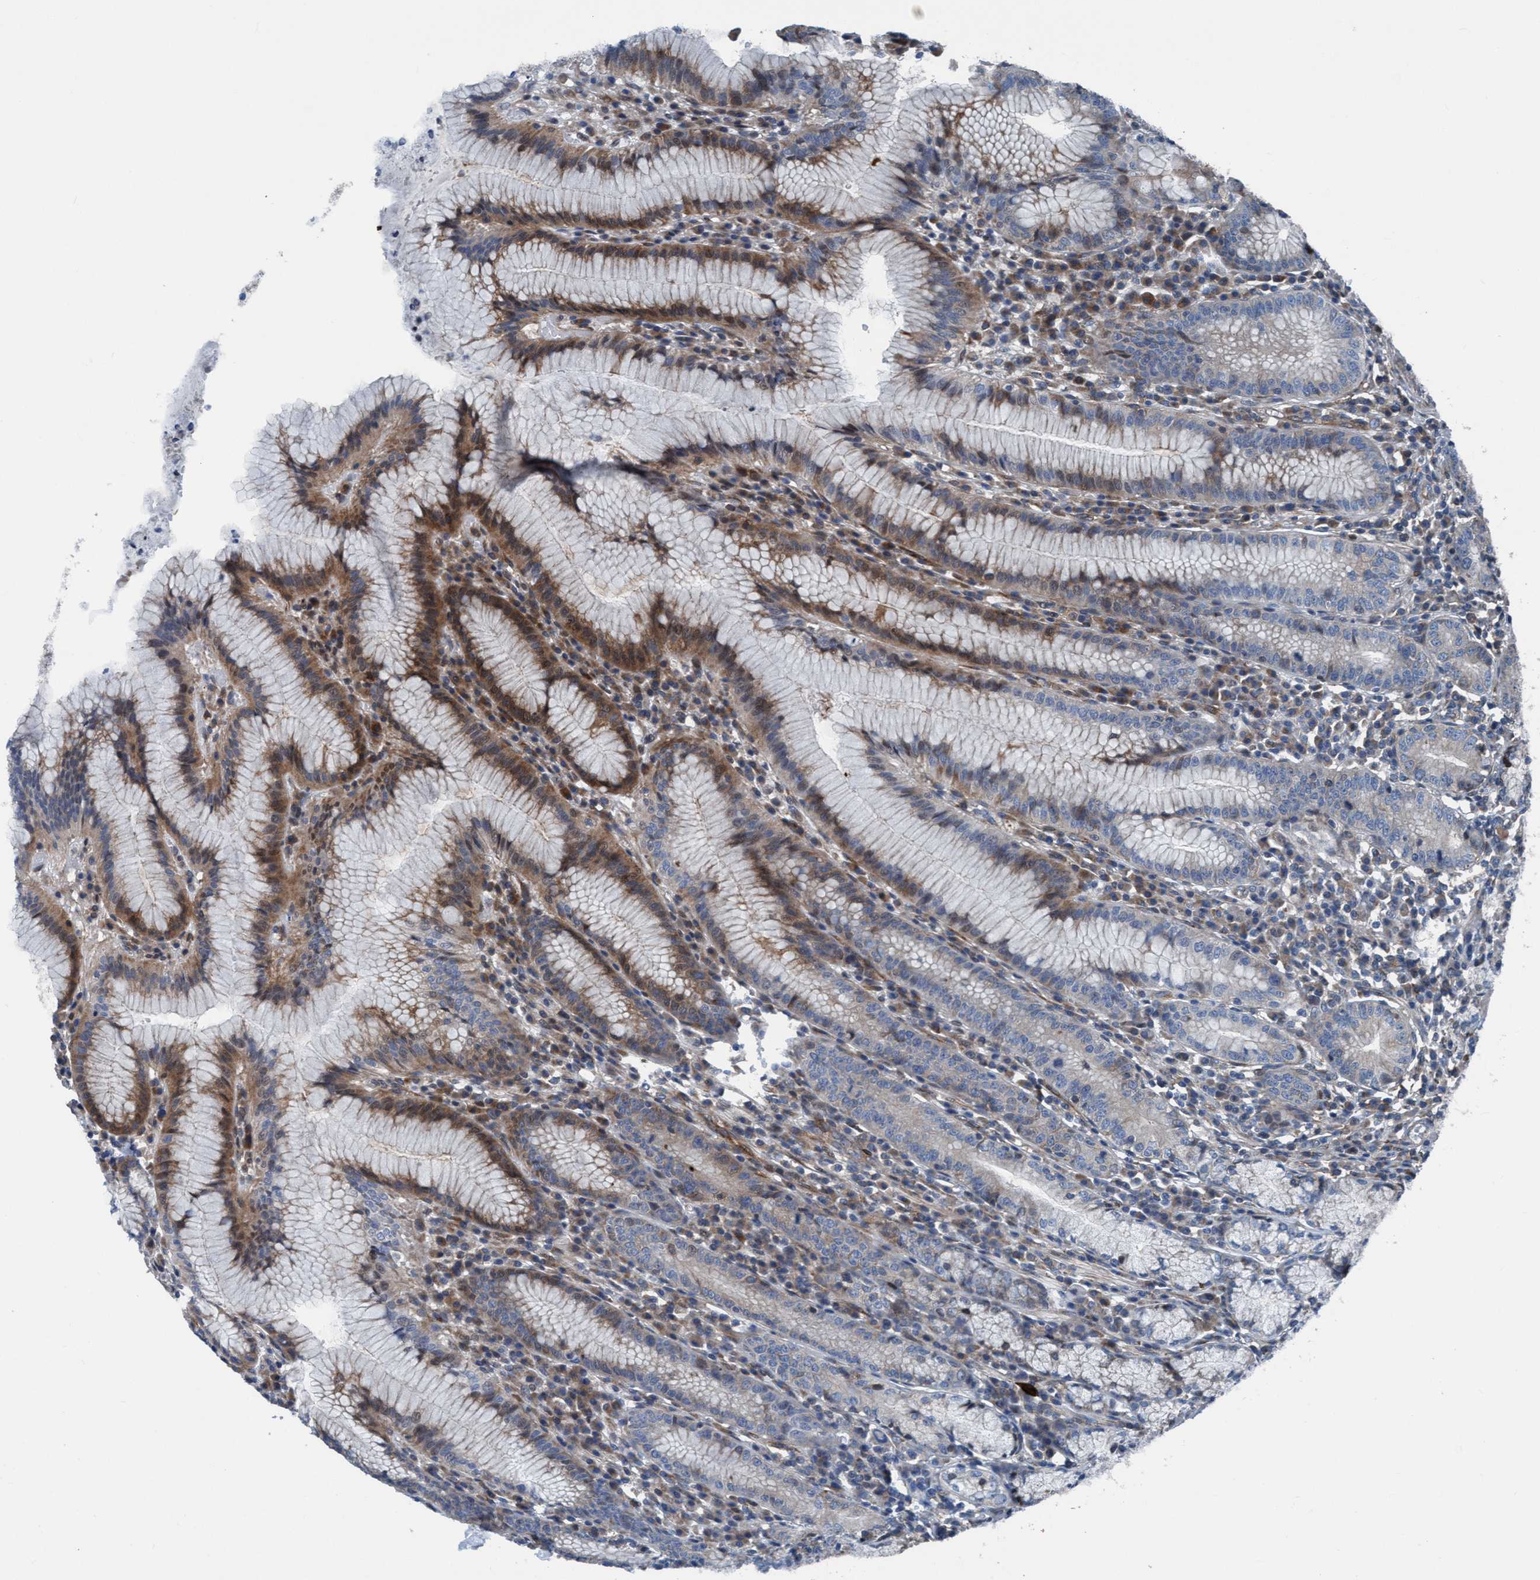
{"staining": {"intensity": "moderate", "quantity": "25%-75%", "location": "cytoplasmic/membranous,nuclear"}, "tissue": "stomach", "cell_type": "Glandular cells", "image_type": "normal", "snomed": [{"axis": "morphology", "description": "Normal tissue, NOS"}, {"axis": "topography", "description": "Stomach"}], "caption": "Brown immunohistochemical staining in normal human stomach reveals moderate cytoplasmic/membranous,nuclear staining in about 25%-75% of glandular cells.", "gene": "NMT1", "patient": {"sex": "male", "age": 55}}